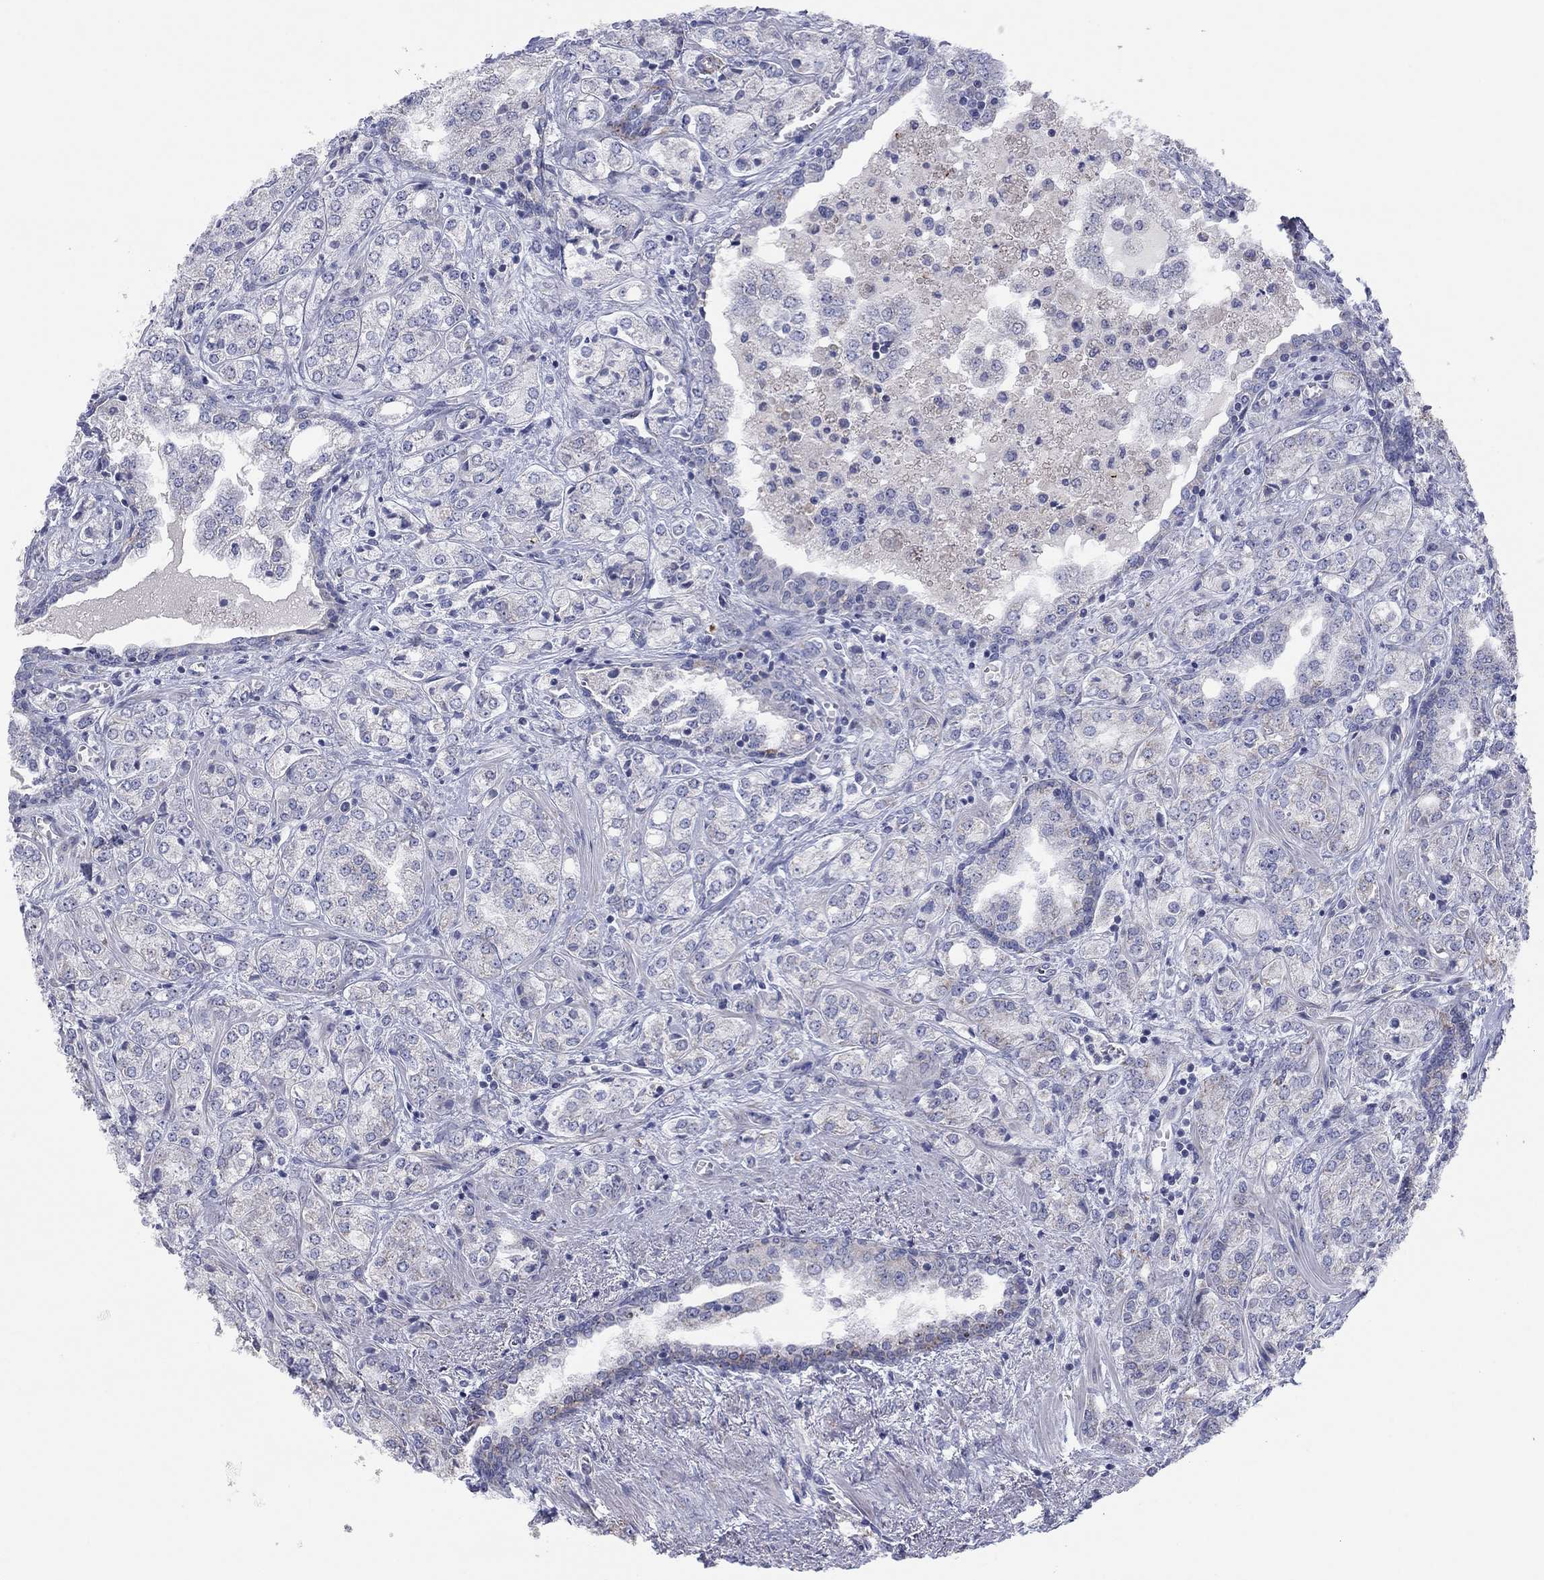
{"staining": {"intensity": "negative", "quantity": "none", "location": "none"}, "tissue": "prostate cancer", "cell_type": "Tumor cells", "image_type": "cancer", "snomed": [{"axis": "morphology", "description": "Adenocarcinoma, NOS"}, {"axis": "topography", "description": "Prostate and seminal vesicle, NOS"}, {"axis": "topography", "description": "Prostate"}], "caption": "Immunohistochemistry (IHC) photomicrograph of neoplastic tissue: human adenocarcinoma (prostate) stained with DAB shows no significant protein expression in tumor cells. (DAB immunohistochemistry (IHC) visualized using brightfield microscopy, high magnification).", "gene": "MGST3", "patient": {"sex": "male", "age": 62}}